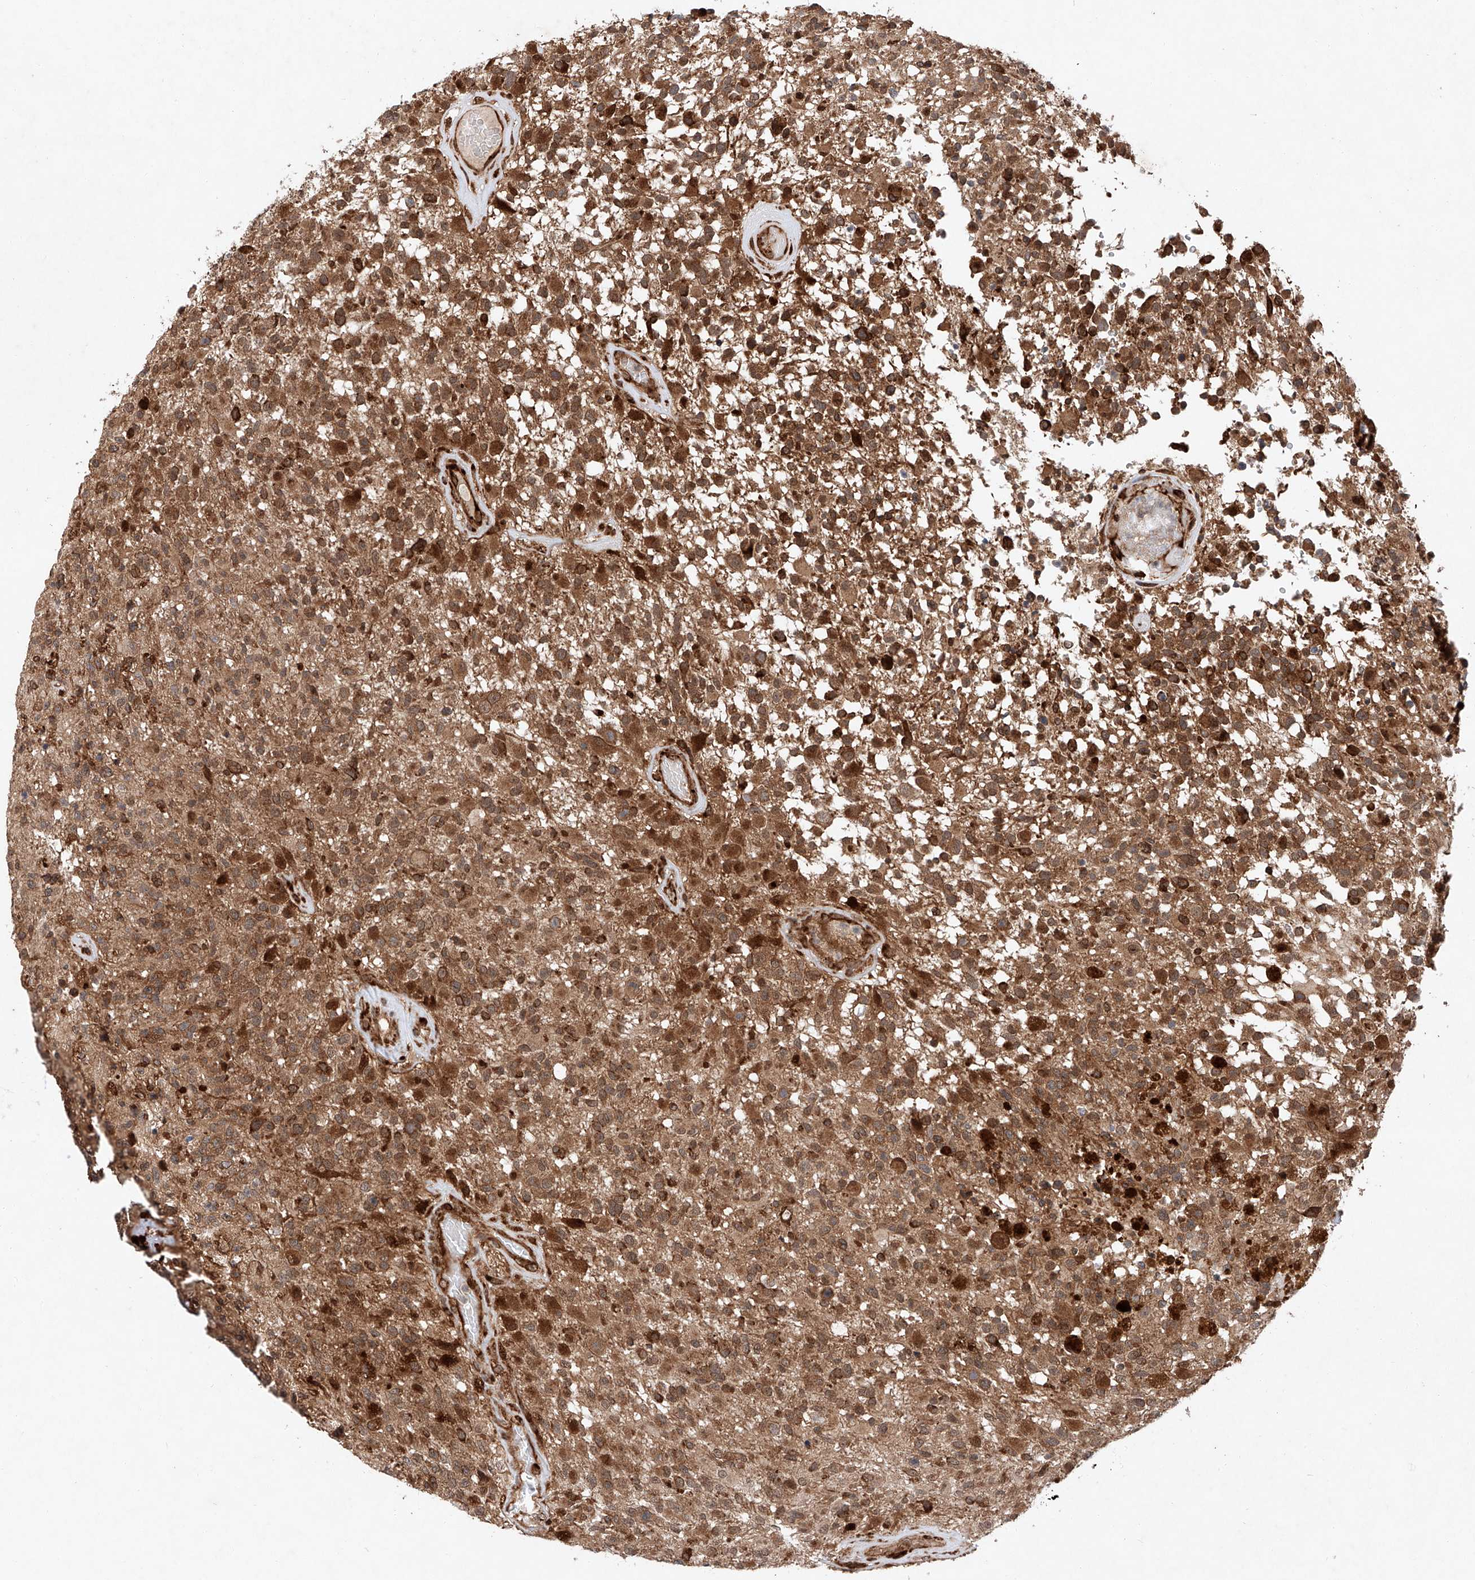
{"staining": {"intensity": "moderate", "quantity": ">75%", "location": "cytoplasmic/membranous"}, "tissue": "glioma", "cell_type": "Tumor cells", "image_type": "cancer", "snomed": [{"axis": "morphology", "description": "Glioma, malignant, High grade"}, {"axis": "morphology", "description": "Glioblastoma, NOS"}, {"axis": "topography", "description": "Brain"}], "caption": "Immunohistochemistry of glioblastoma shows medium levels of moderate cytoplasmic/membranous staining in approximately >75% of tumor cells.", "gene": "ZFP28", "patient": {"sex": "male", "age": 60}}